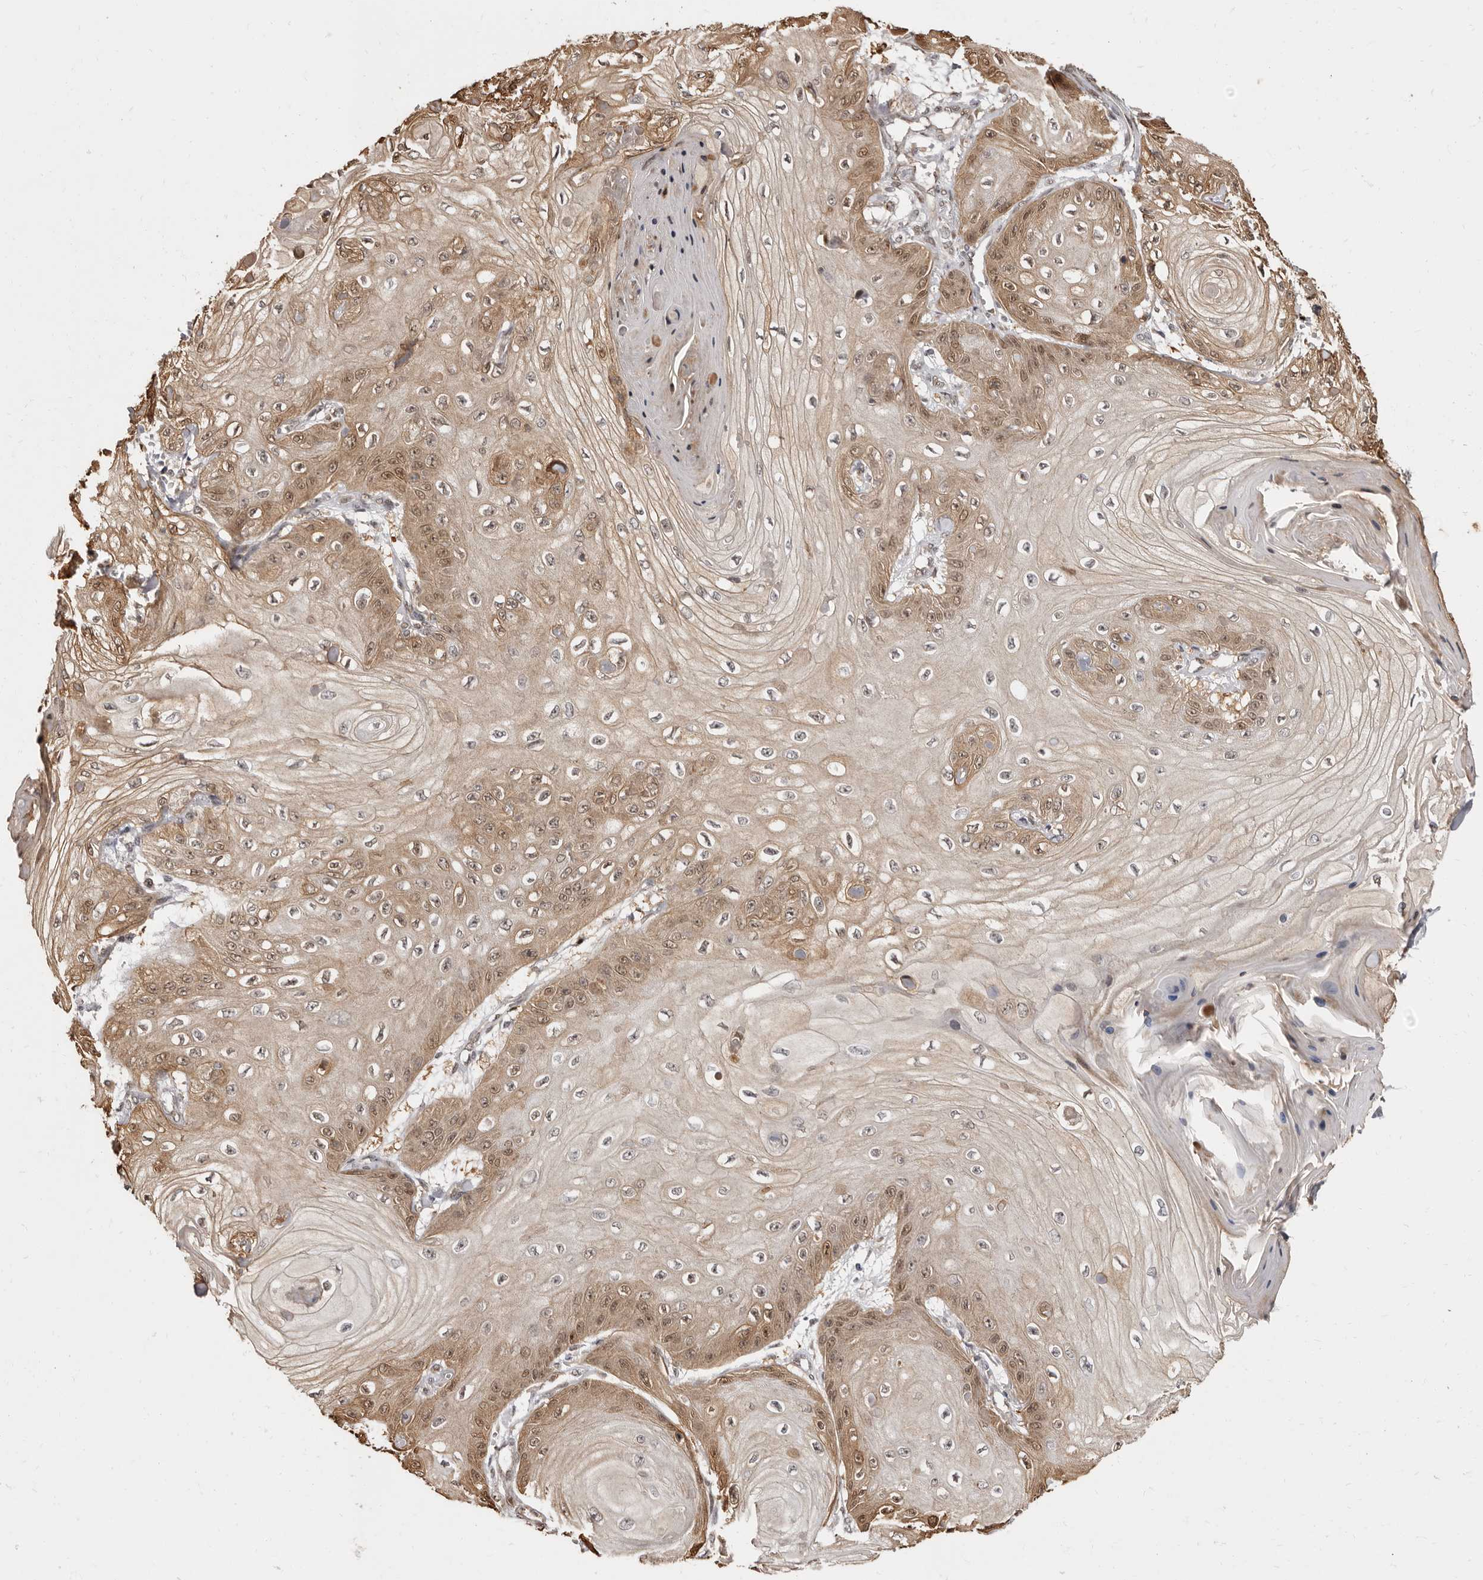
{"staining": {"intensity": "moderate", "quantity": "25%-75%", "location": "cytoplasmic/membranous,nuclear"}, "tissue": "skin cancer", "cell_type": "Tumor cells", "image_type": "cancer", "snomed": [{"axis": "morphology", "description": "Squamous cell carcinoma, NOS"}, {"axis": "topography", "description": "Skin"}], "caption": "Protein expression analysis of skin squamous cell carcinoma shows moderate cytoplasmic/membranous and nuclear expression in about 25%-75% of tumor cells.", "gene": "ZNF326", "patient": {"sex": "male", "age": 74}}